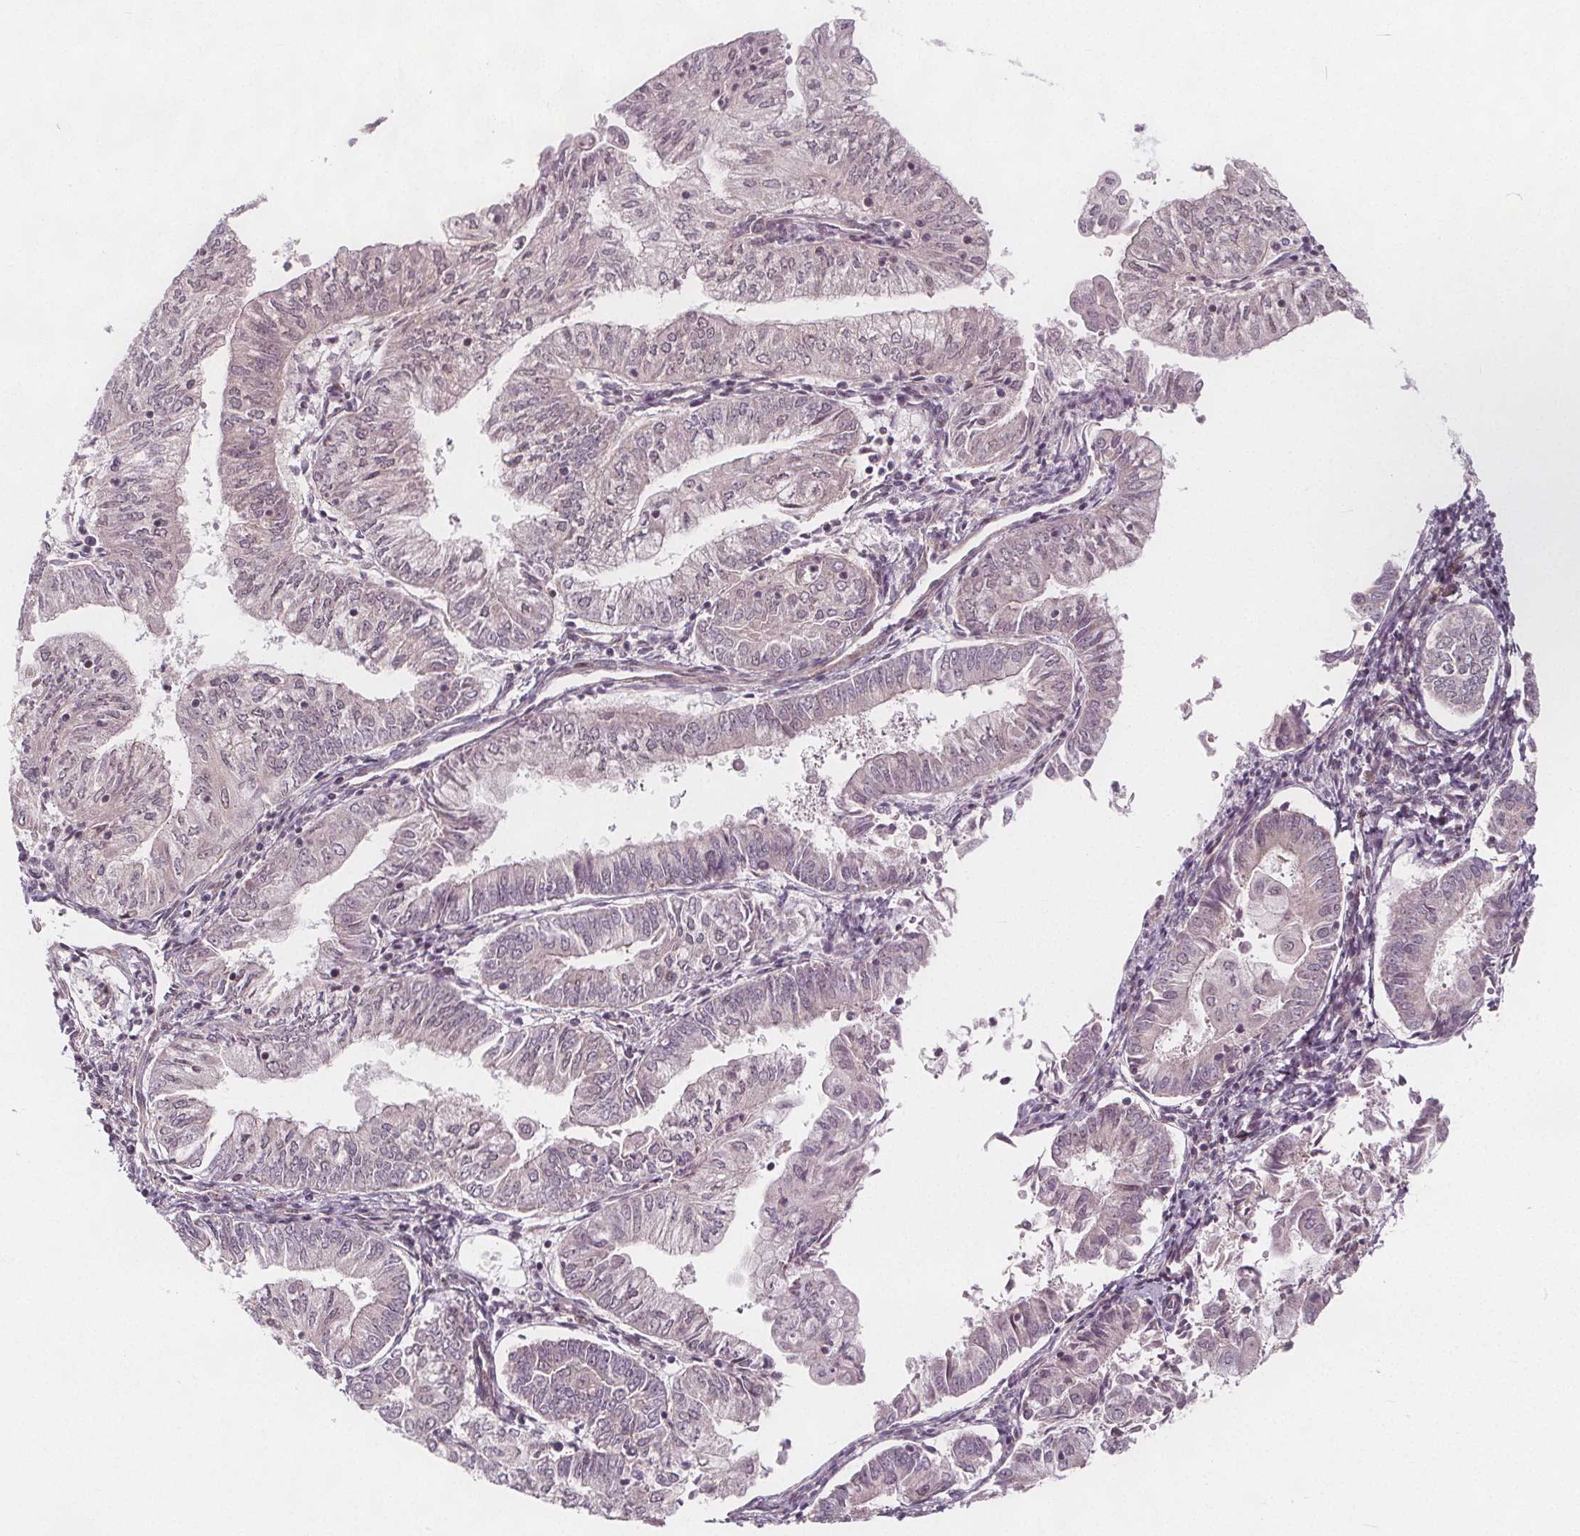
{"staining": {"intensity": "negative", "quantity": "none", "location": "none"}, "tissue": "endometrial cancer", "cell_type": "Tumor cells", "image_type": "cancer", "snomed": [{"axis": "morphology", "description": "Adenocarcinoma, NOS"}, {"axis": "topography", "description": "Endometrium"}], "caption": "DAB immunohistochemical staining of human endometrial adenocarcinoma displays no significant staining in tumor cells. Brightfield microscopy of immunohistochemistry stained with DAB (3,3'-diaminobenzidine) (brown) and hematoxylin (blue), captured at high magnification.", "gene": "AKT1S1", "patient": {"sex": "female", "age": 55}}